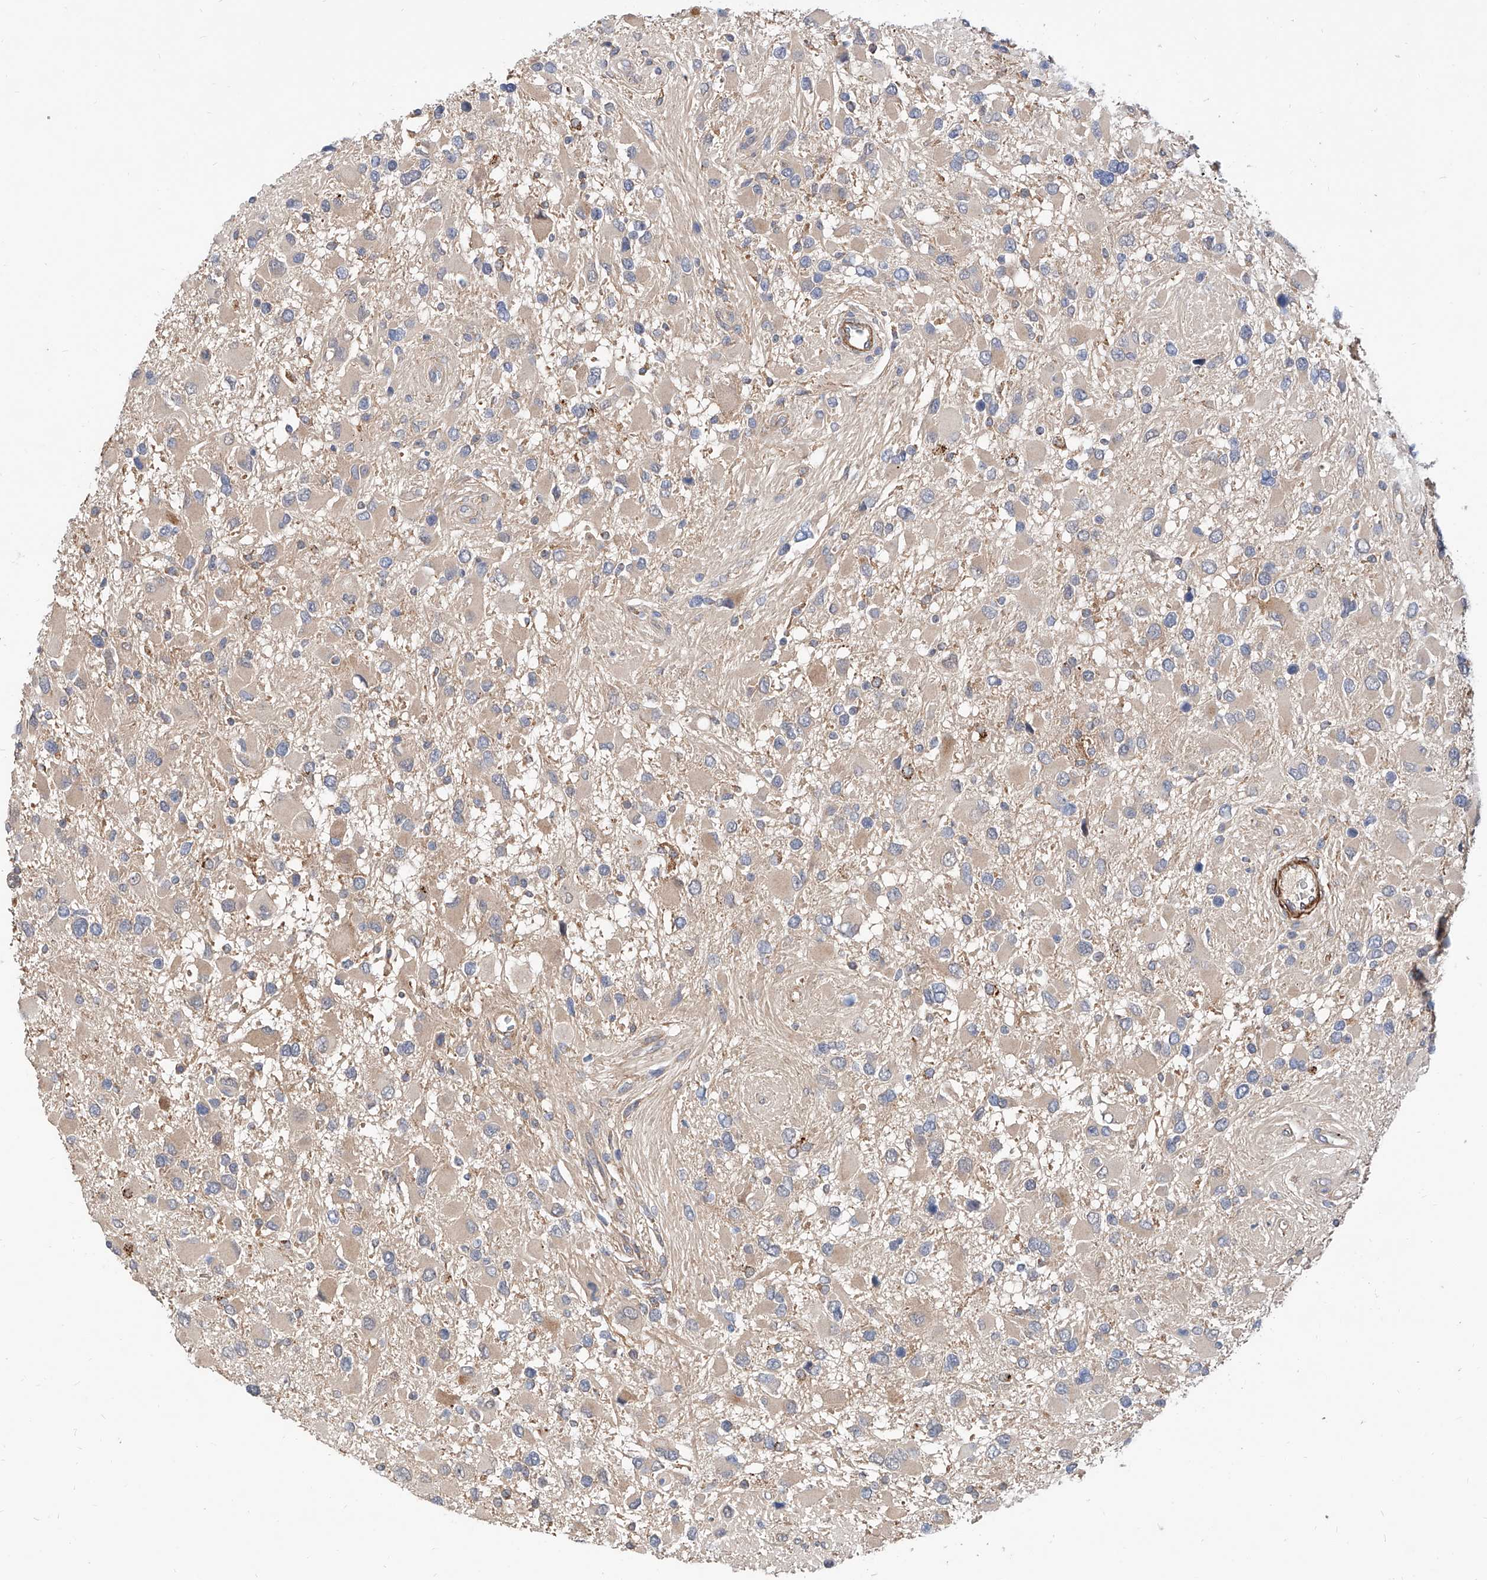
{"staining": {"intensity": "negative", "quantity": "none", "location": "none"}, "tissue": "glioma", "cell_type": "Tumor cells", "image_type": "cancer", "snomed": [{"axis": "morphology", "description": "Glioma, malignant, High grade"}, {"axis": "topography", "description": "Brain"}], "caption": "This is an IHC micrograph of high-grade glioma (malignant). There is no expression in tumor cells.", "gene": "MAGEE2", "patient": {"sex": "male", "age": 53}}